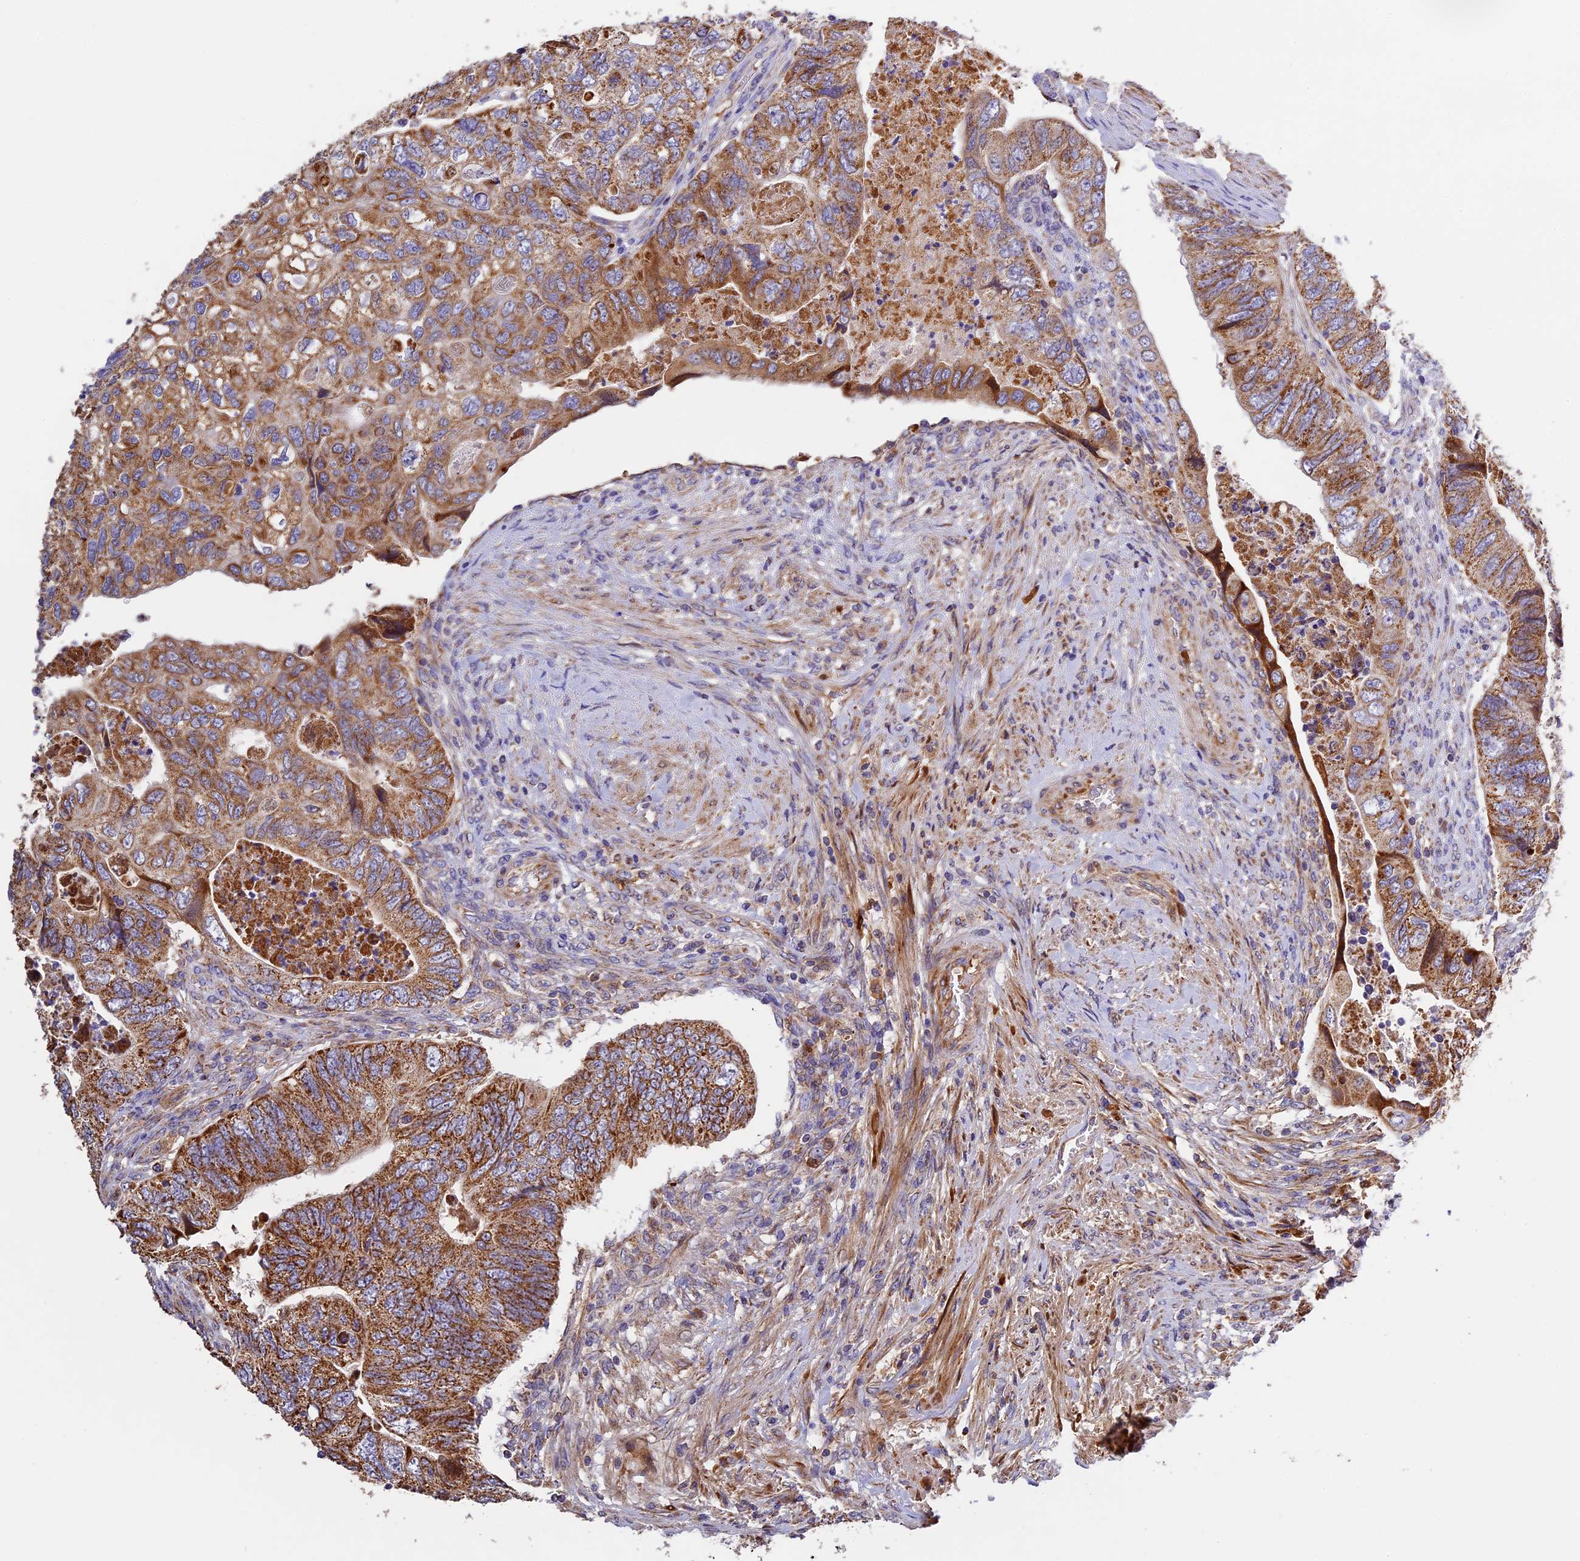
{"staining": {"intensity": "strong", "quantity": ">75%", "location": "cytoplasmic/membranous"}, "tissue": "colorectal cancer", "cell_type": "Tumor cells", "image_type": "cancer", "snomed": [{"axis": "morphology", "description": "Adenocarcinoma, NOS"}, {"axis": "topography", "description": "Rectum"}], "caption": "DAB immunohistochemical staining of colorectal adenocarcinoma reveals strong cytoplasmic/membranous protein staining in approximately >75% of tumor cells.", "gene": "OCEL1", "patient": {"sex": "male", "age": 63}}